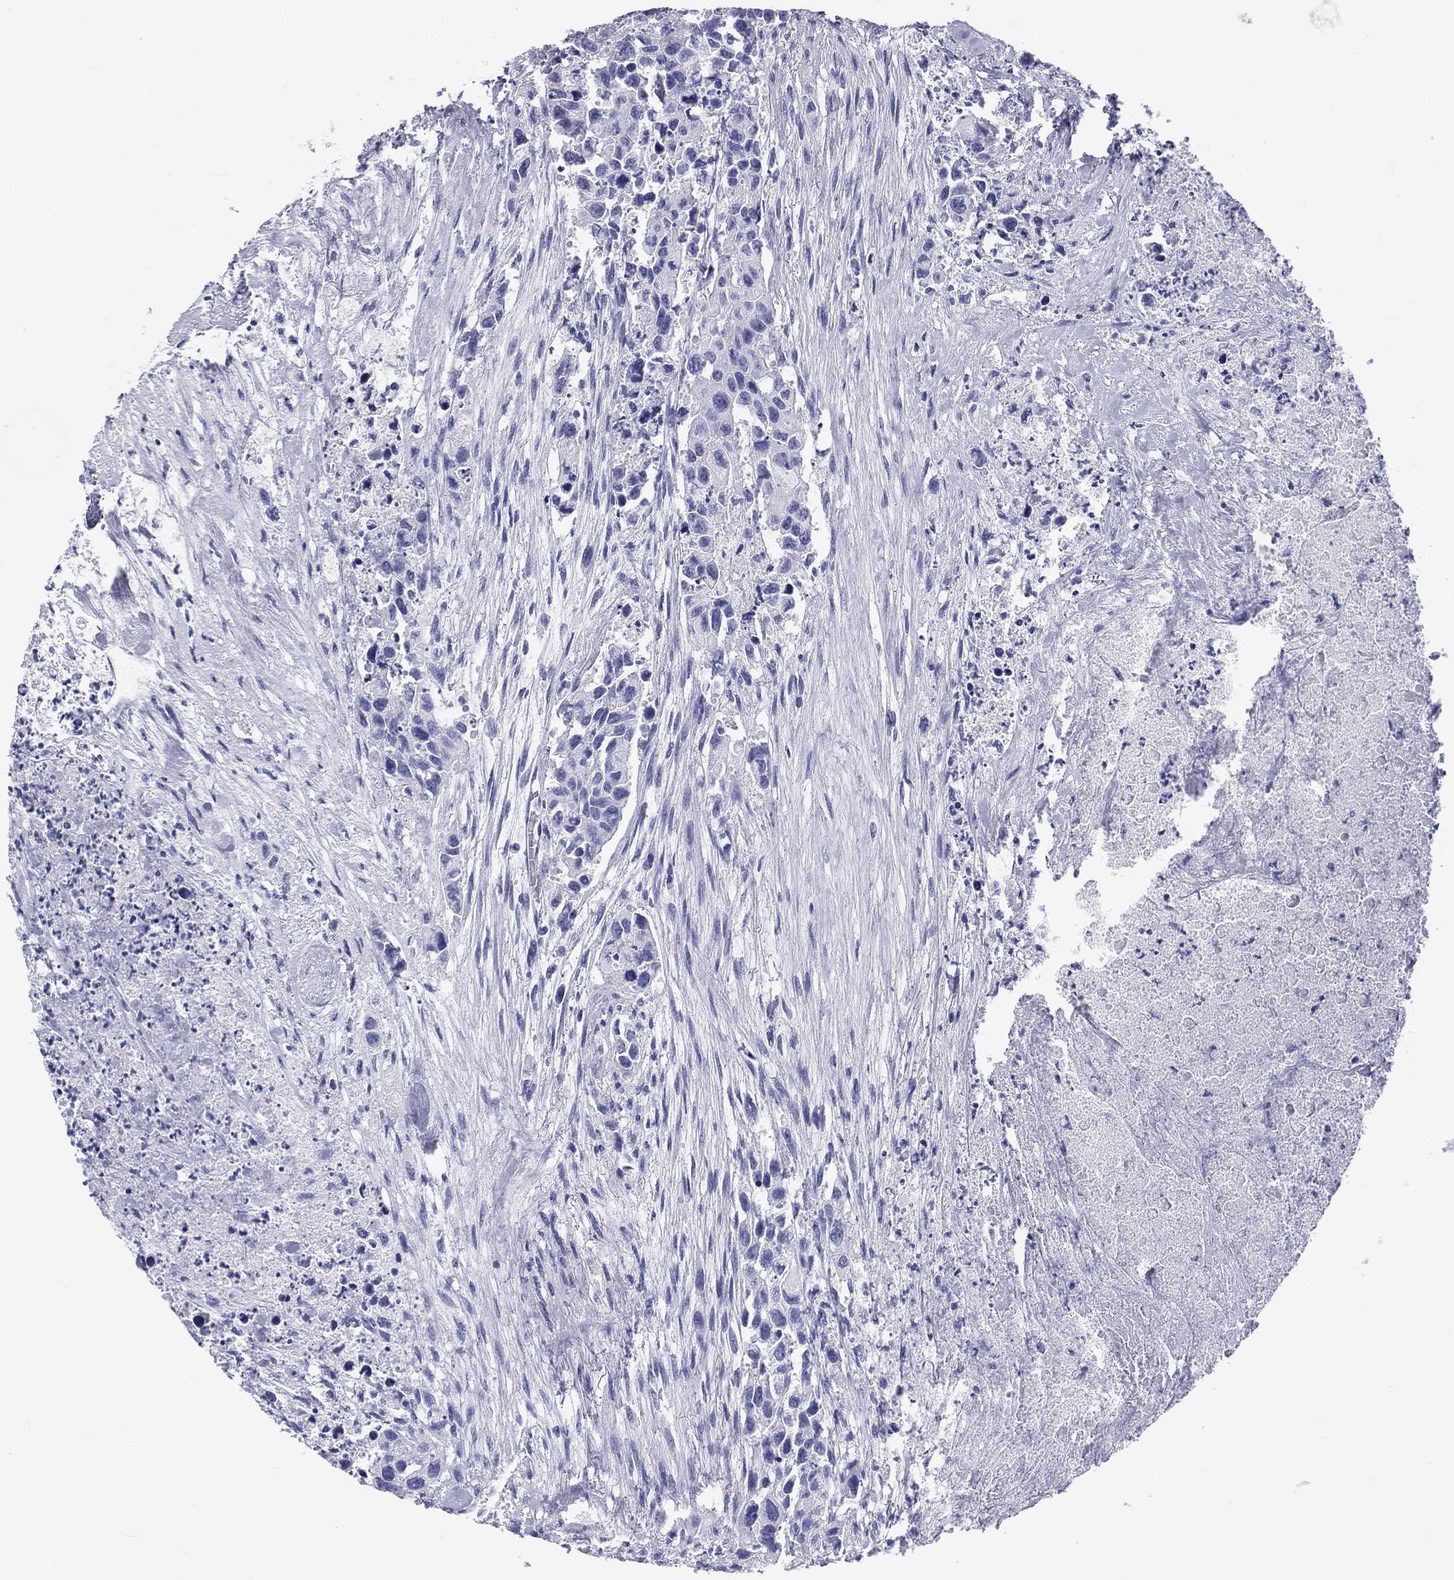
{"staining": {"intensity": "negative", "quantity": "none", "location": "none"}, "tissue": "urothelial cancer", "cell_type": "Tumor cells", "image_type": "cancer", "snomed": [{"axis": "morphology", "description": "Urothelial carcinoma, High grade"}, {"axis": "topography", "description": "Urinary bladder"}], "caption": "A micrograph of urothelial carcinoma (high-grade) stained for a protein demonstrates no brown staining in tumor cells.", "gene": "DNALI1", "patient": {"sex": "female", "age": 73}}